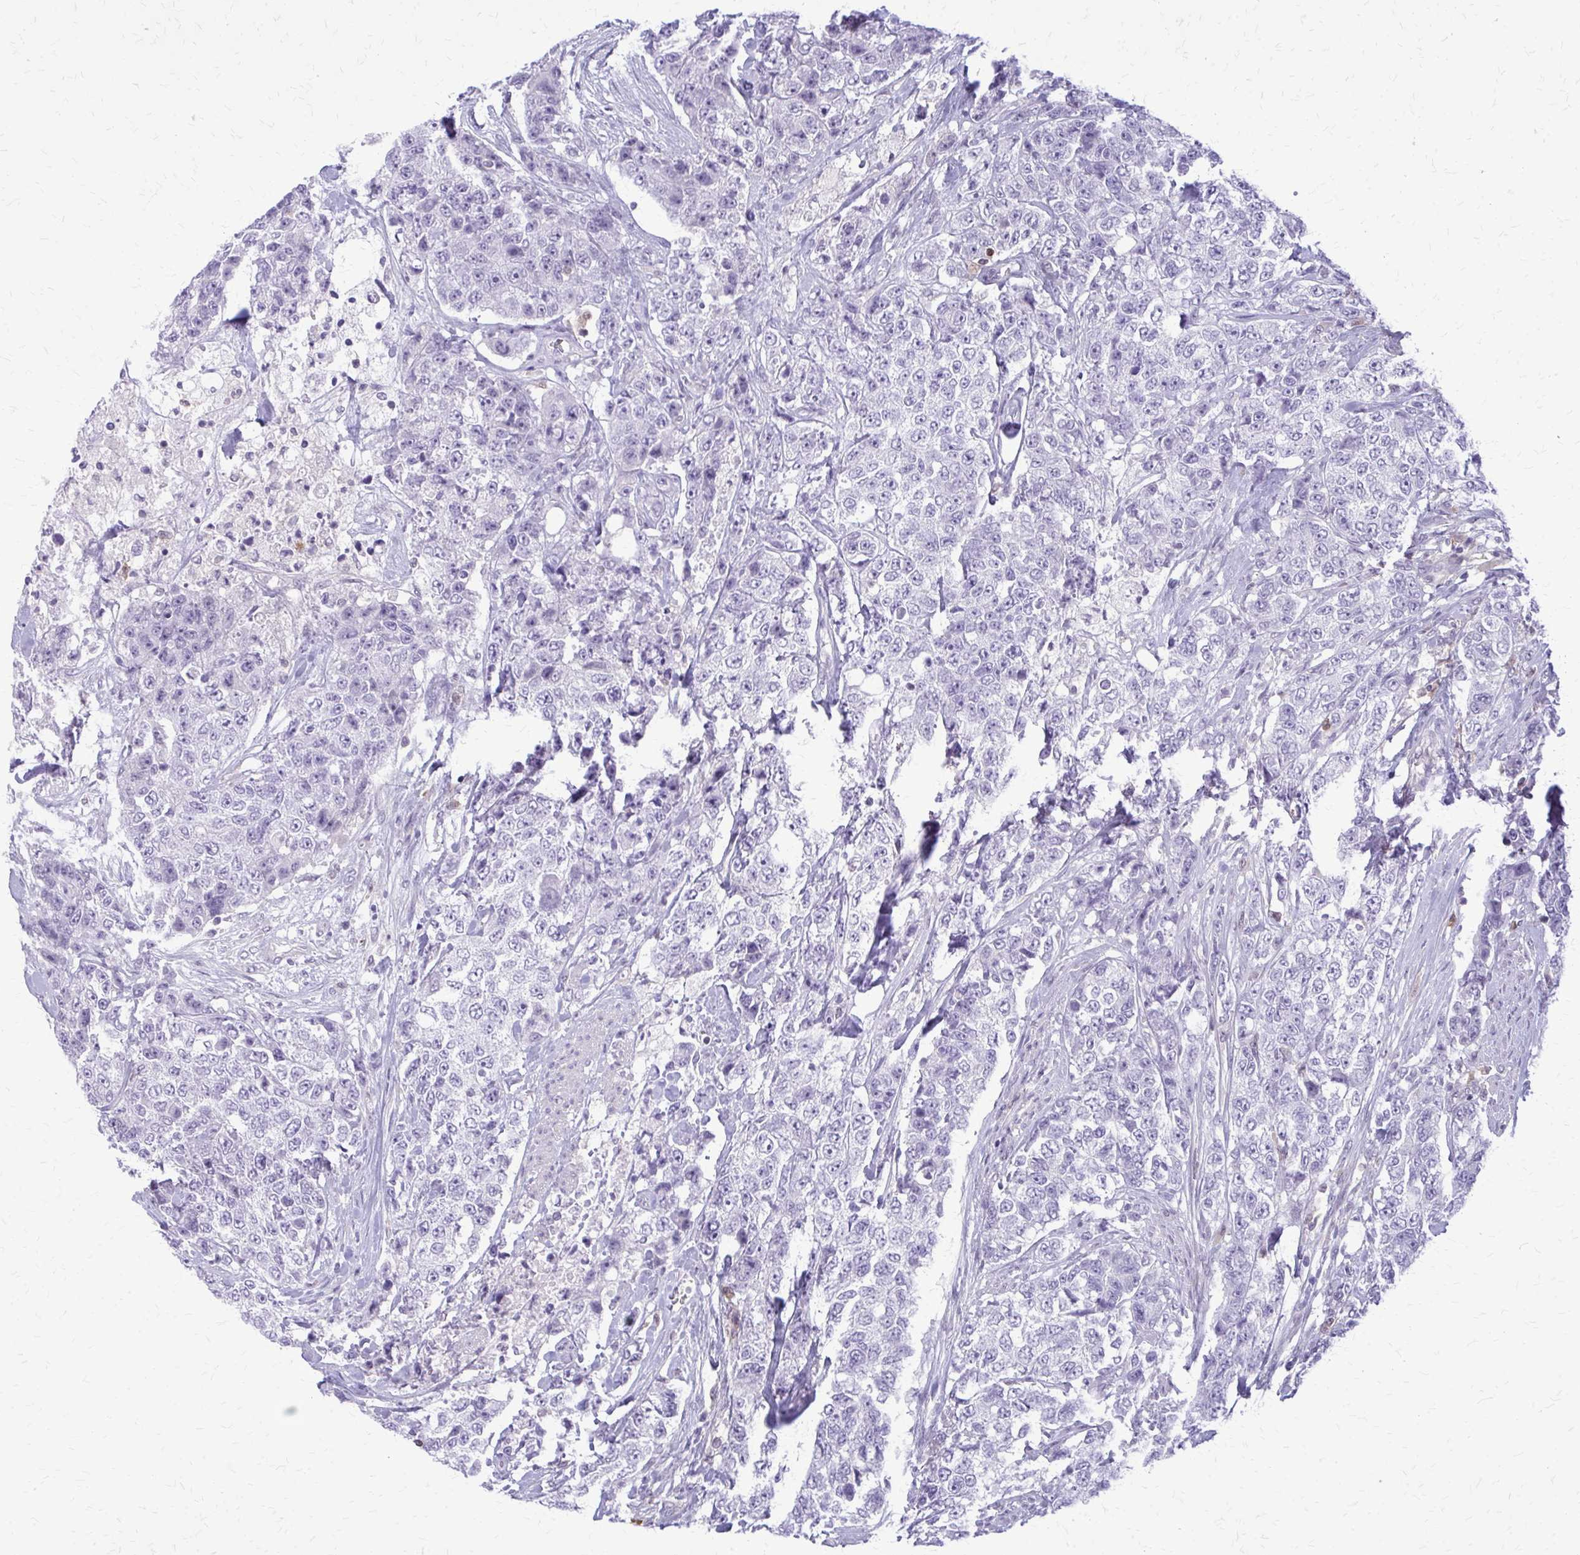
{"staining": {"intensity": "negative", "quantity": "none", "location": "none"}, "tissue": "urothelial cancer", "cell_type": "Tumor cells", "image_type": "cancer", "snomed": [{"axis": "morphology", "description": "Urothelial carcinoma, High grade"}, {"axis": "topography", "description": "Urinary bladder"}], "caption": "This is an immunohistochemistry histopathology image of urothelial cancer. There is no positivity in tumor cells.", "gene": "GLRX", "patient": {"sex": "female", "age": 78}}